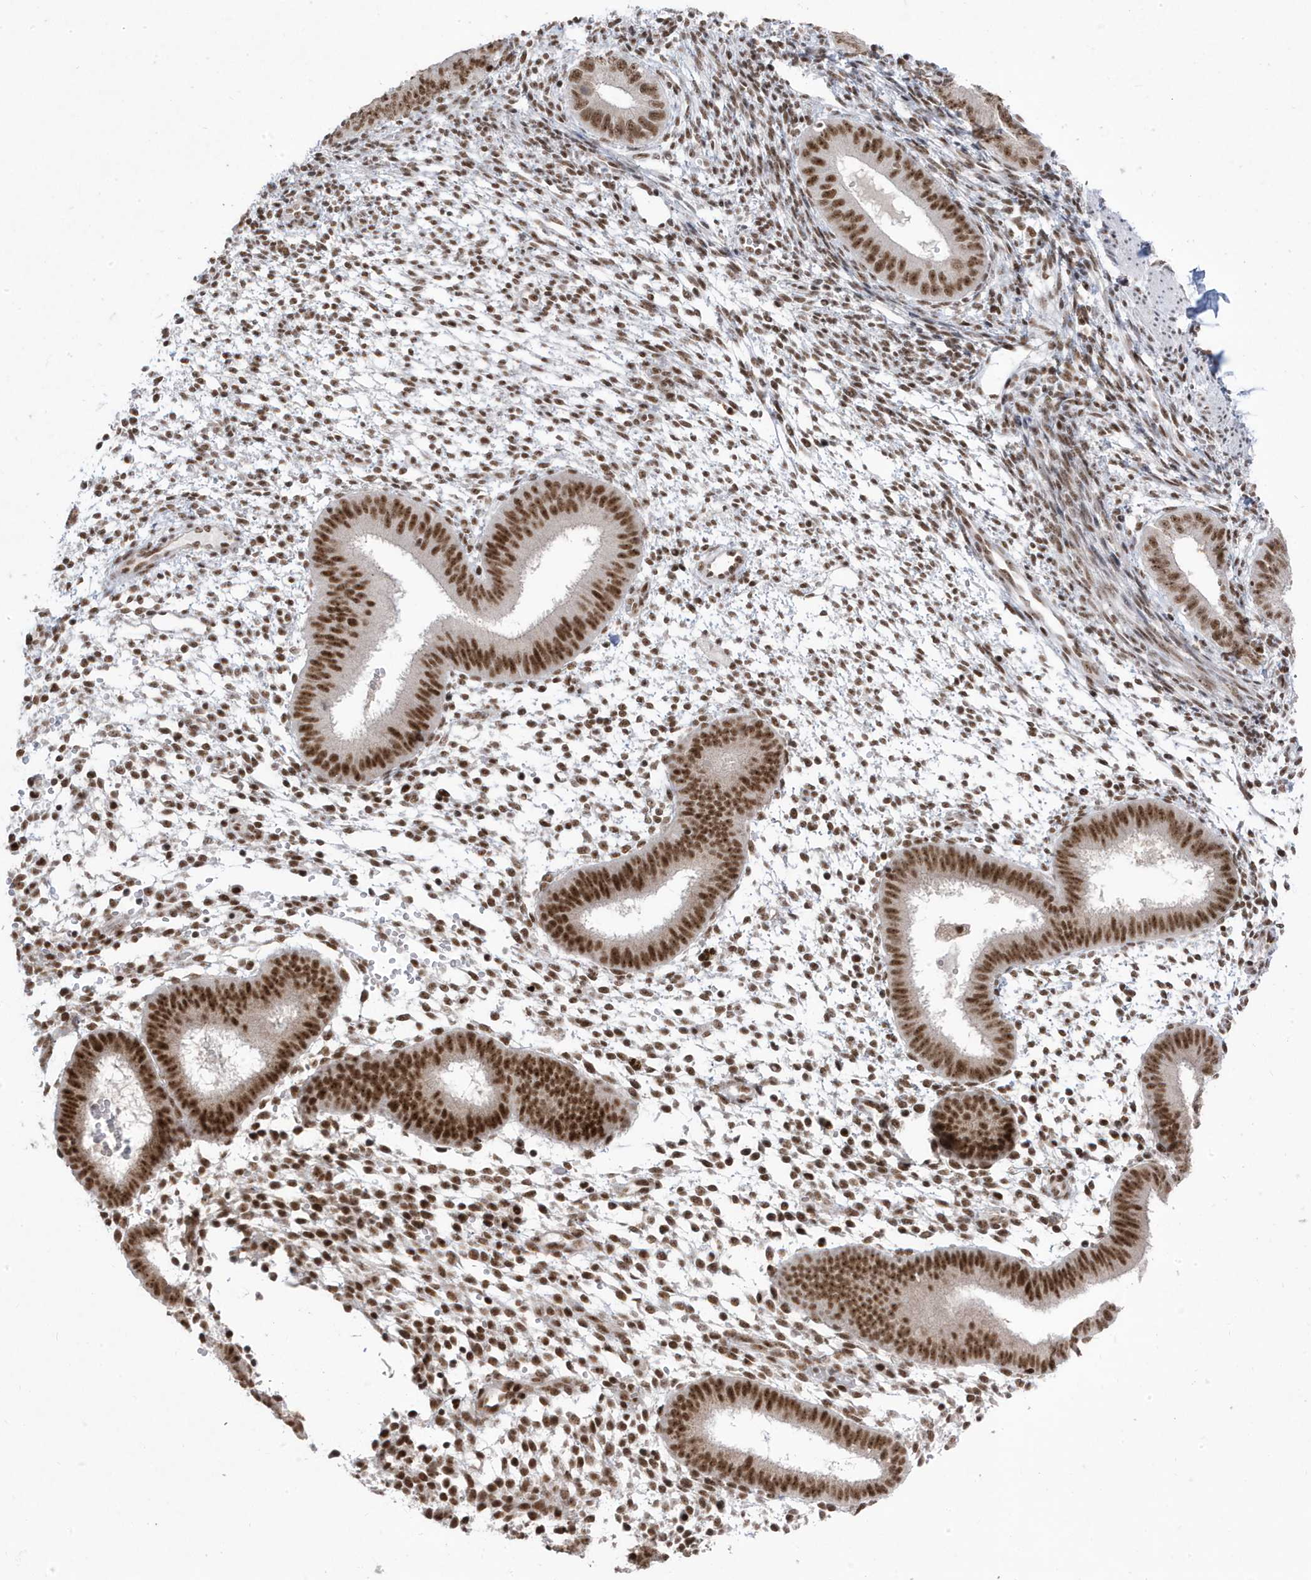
{"staining": {"intensity": "moderate", "quantity": "25%-75%", "location": "nuclear"}, "tissue": "endometrium", "cell_type": "Cells in endometrial stroma", "image_type": "normal", "snomed": [{"axis": "morphology", "description": "Normal tissue, NOS"}, {"axis": "topography", "description": "Uterus"}, {"axis": "topography", "description": "Endometrium"}], "caption": "Endometrium was stained to show a protein in brown. There is medium levels of moderate nuclear positivity in approximately 25%-75% of cells in endometrial stroma. Nuclei are stained in blue.", "gene": "MTREX", "patient": {"sex": "female", "age": 48}}